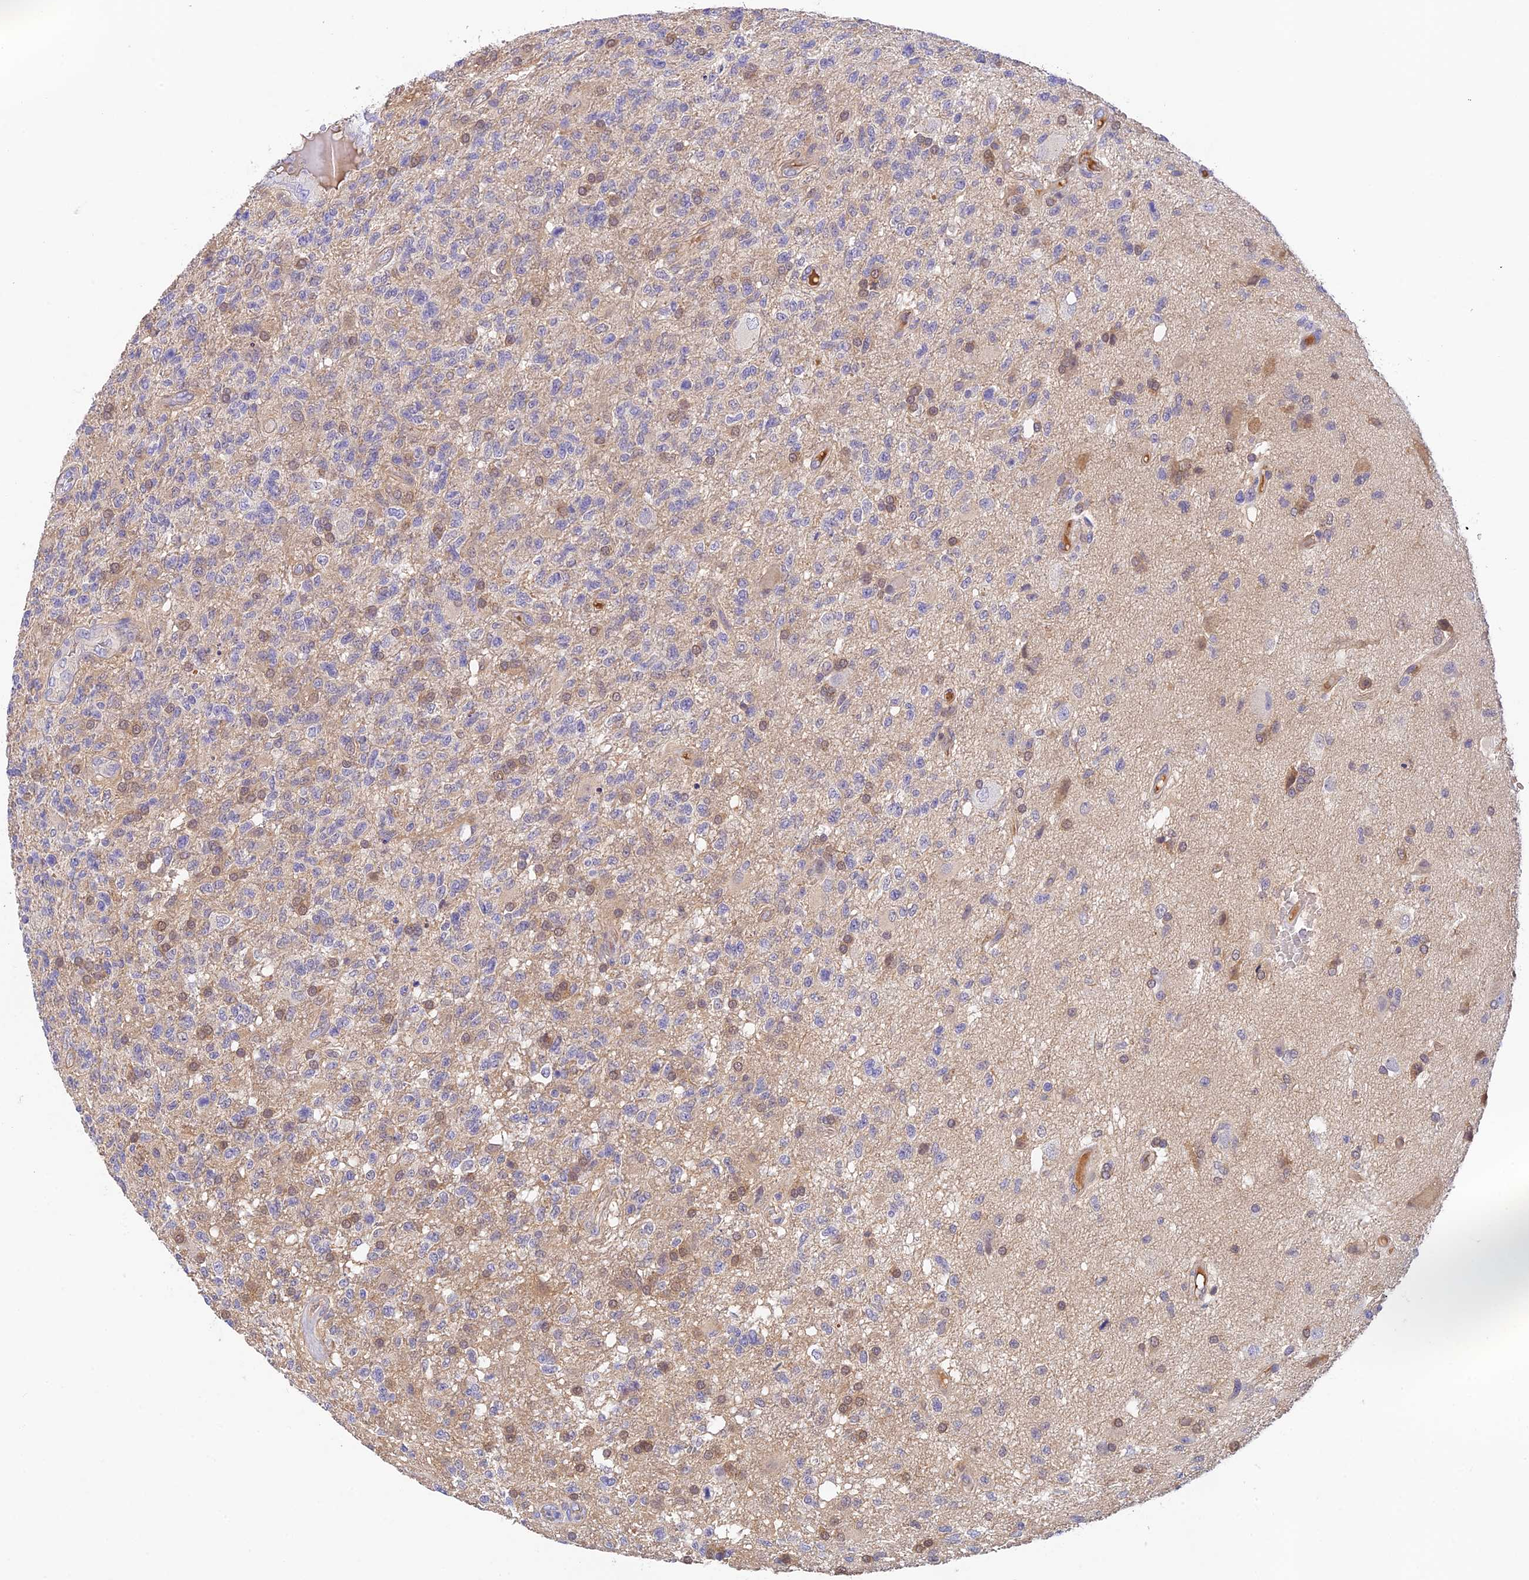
{"staining": {"intensity": "weak", "quantity": "<25%", "location": "cytoplasmic/membranous"}, "tissue": "glioma", "cell_type": "Tumor cells", "image_type": "cancer", "snomed": [{"axis": "morphology", "description": "Glioma, malignant, High grade"}, {"axis": "topography", "description": "Brain"}], "caption": "Protein analysis of malignant high-grade glioma shows no significant expression in tumor cells.", "gene": "HDHD2", "patient": {"sex": "male", "age": 56}}